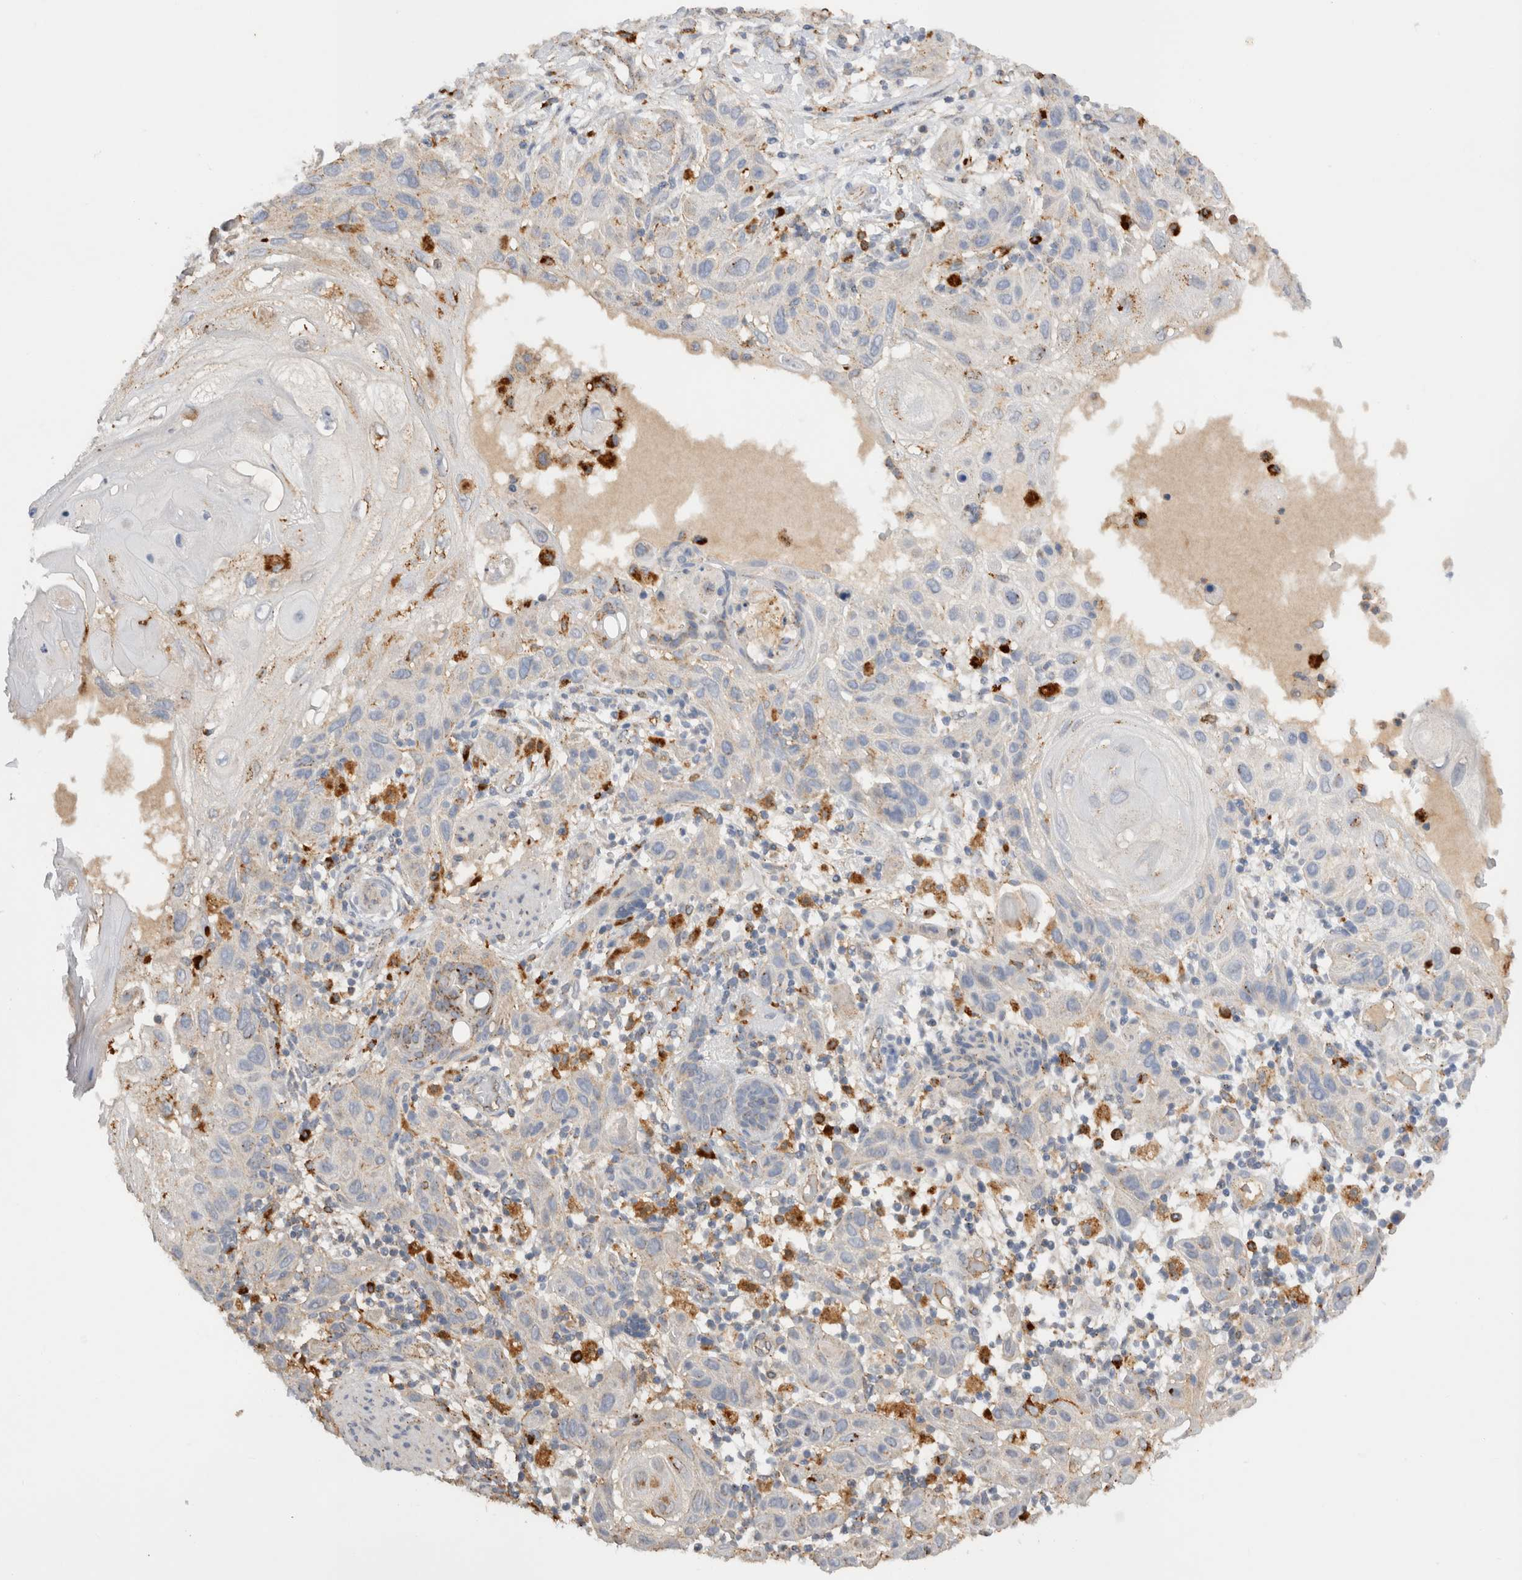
{"staining": {"intensity": "negative", "quantity": "none", "location": "none"}, "tissue": "skin cancer", "cell_type": "Tumor cells", "image_type": "cancer", "snomed": [{"axis": "morphology", "description": "Squamous cell carcinoma, NOS"}, {"axis": "topography", "description": "Skin"}], "caption": "Skin squamous cell carcinoma was stained to show a protein in brown. There is no significant staining in tumor cells. (IHC, brightfield microscopy, high magnification).", "gene": "GNS", "patient": {"sex": "female", "age": 96}}